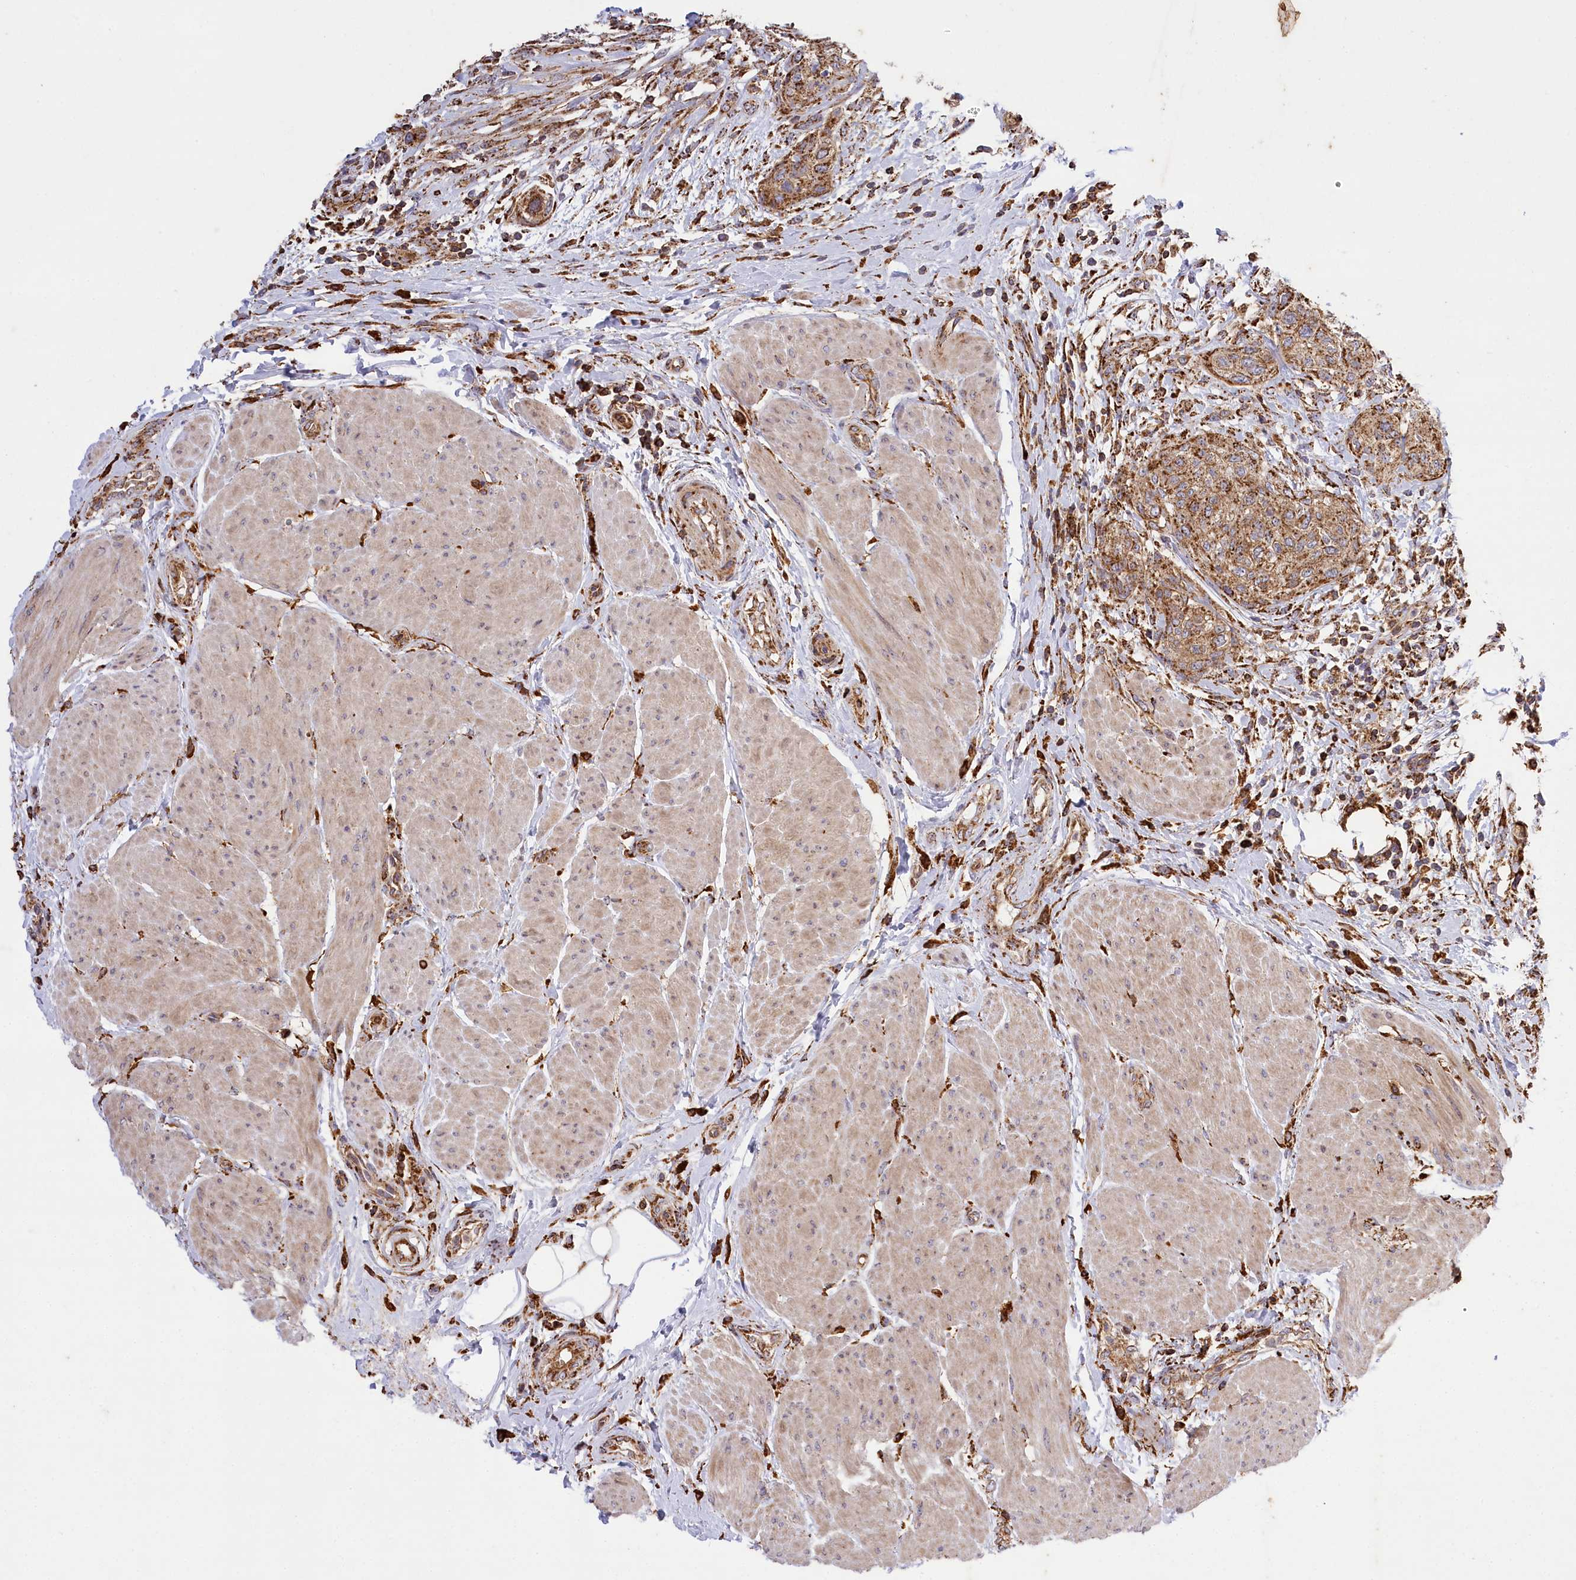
{"staining": {"intensity": "moderate", "quantity": ">75%", "location": "cytoplasmic/membranous"}, "tissue": "urothelial cancer", "cell_type": "Tumor cells", "image_type": "cancer", "snomed": [{"axis": "morphology", "description": "Normal tissue, NOS"}, {"axis": "morphology", "description": "Urothelial carcinoma, NOS"}, {"axis": "topography", "description": "Urinary bladder"}, {"axis": "topography", "description": "Peripheral nerve tissue"}], "caption": "Tumor cells show medium levels of moderate cytoplasmic/membranous positivity in approximately >75% of cells in human urothelial cancer.", "gene": "CARD19", "patient": {"sex": "male", "age": 35}}